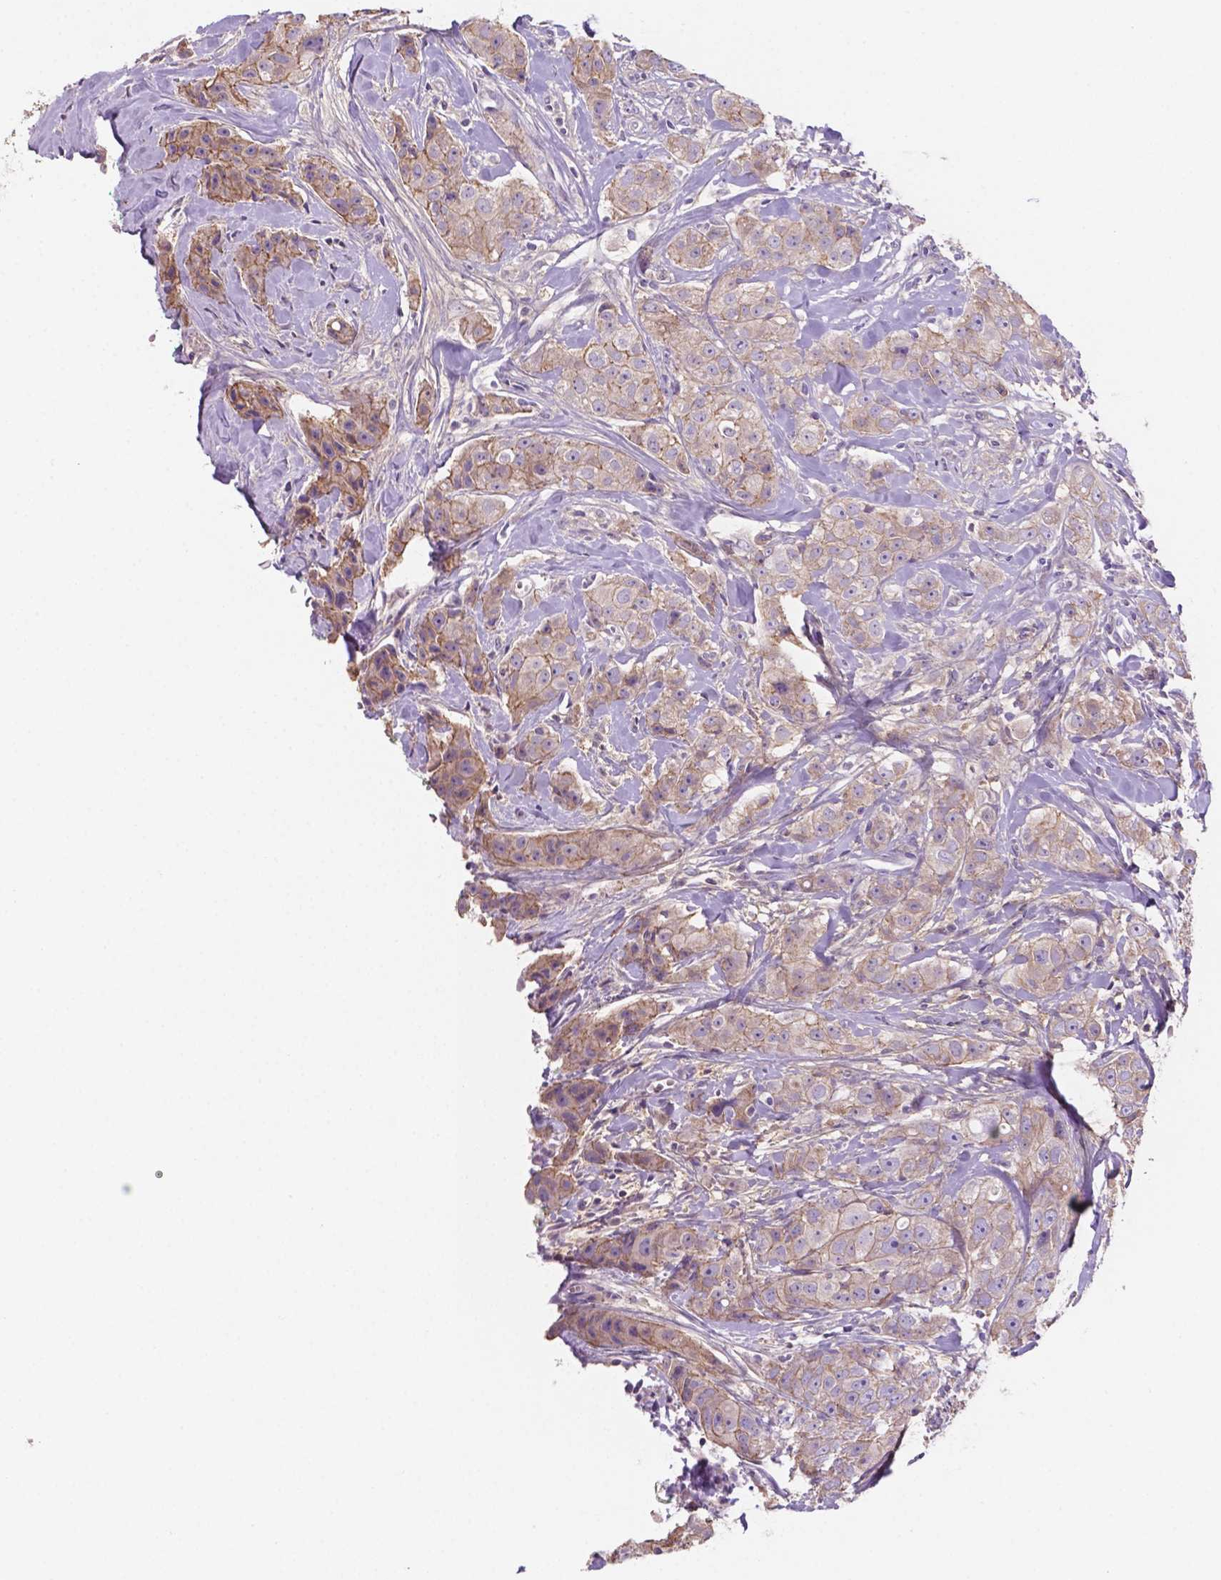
{"staining": {"intensity": "weak", "quantity": "<25%", "location": "cytoplasmic/membranous"}, "tissue": "breast cancer", "cell_type": "Tumor cells", "image_type": "cancer", "snomed": [{"axis": "morphology", "description": "Duct carcinoma"}, {"axis": "topography", "description": "Breast"}], "caption": "Image shows no significant protein staining in tumor cells of breast cancer.", "gene": "MKRN2OS", "patient": {"sex": "female", "age": 43}}